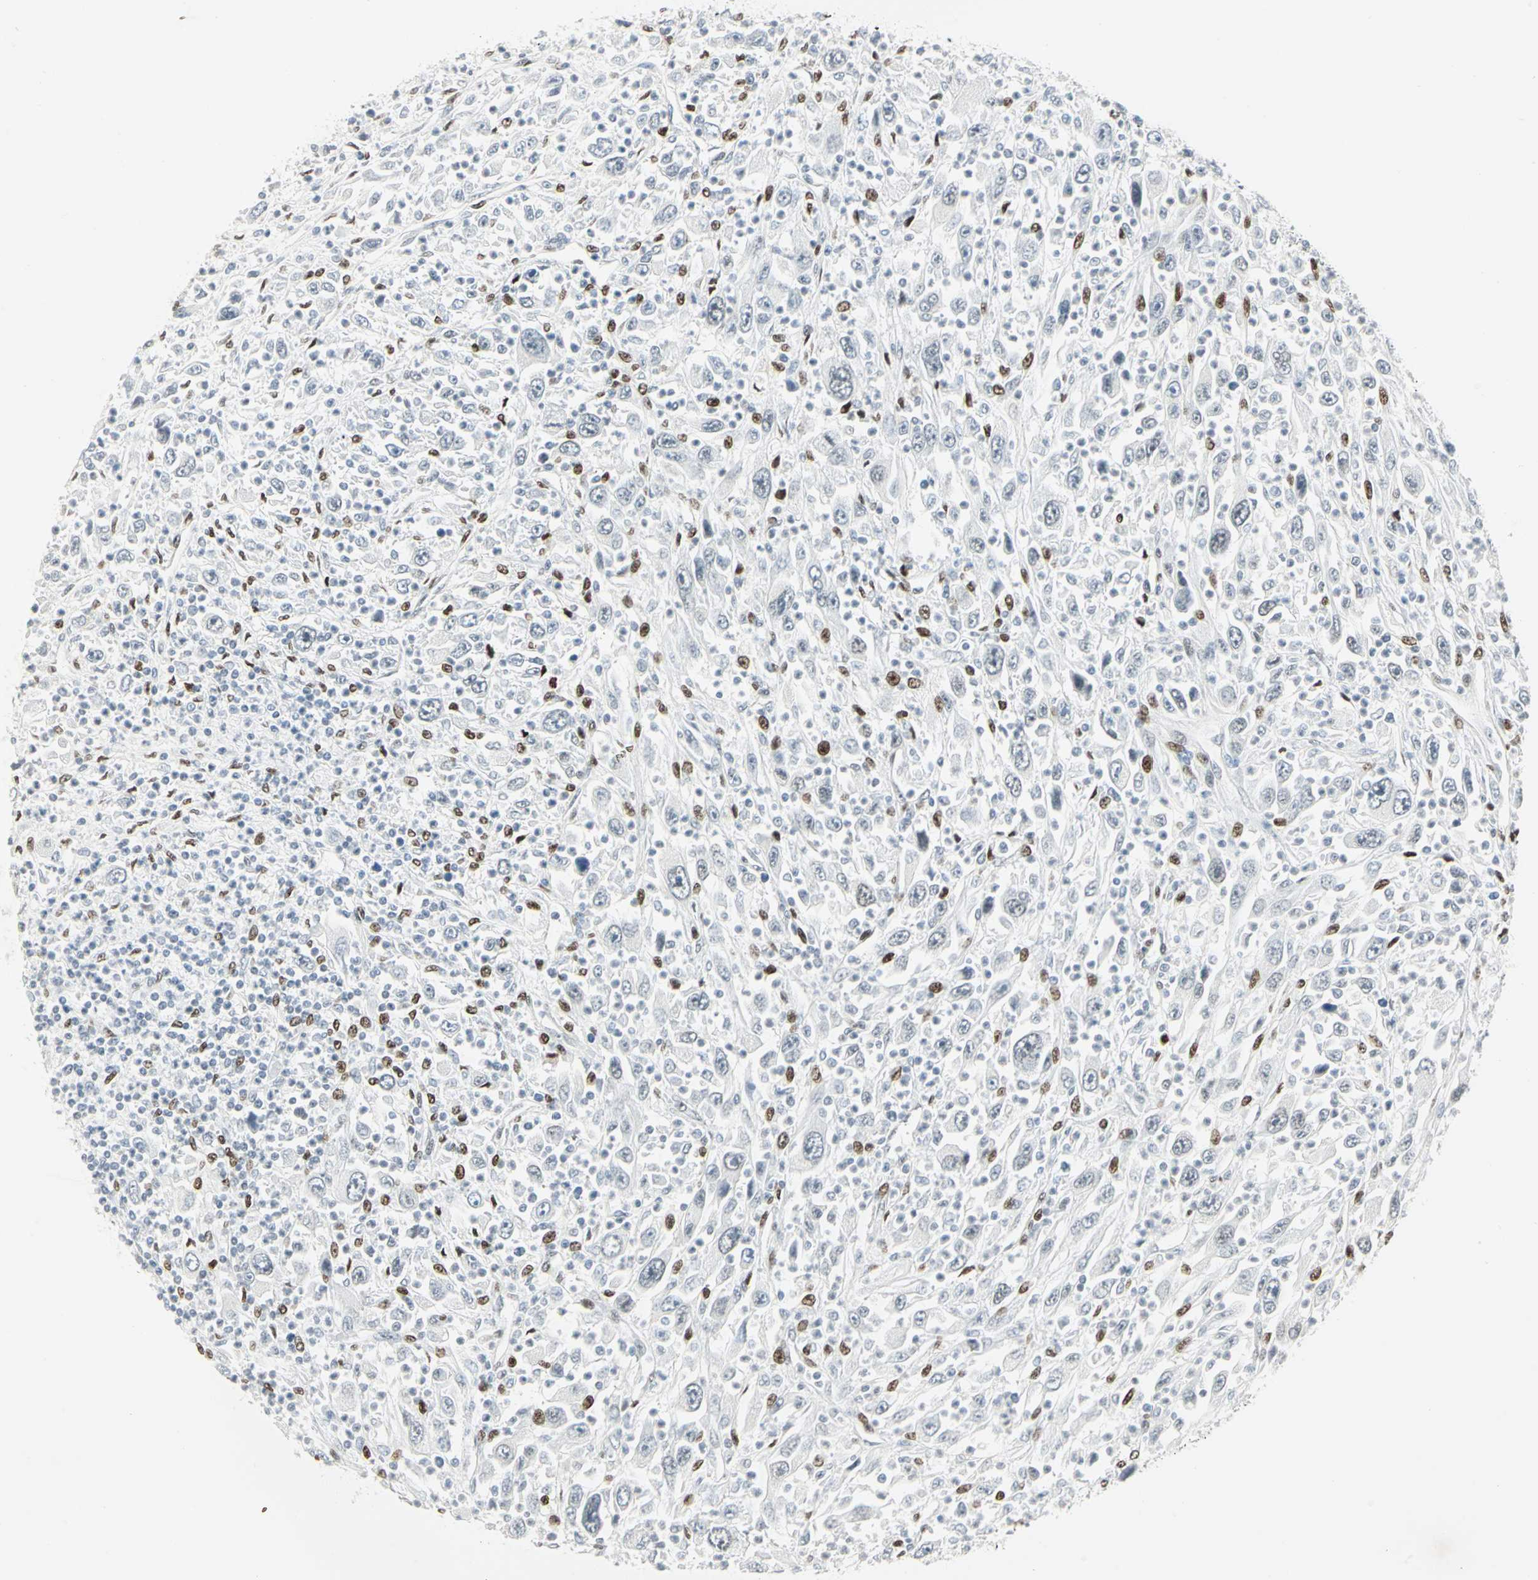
{"staining": {"intensity": "weak", "quantity": "<25%", "location": "nuclear"}, "tissue": "melanoma", "cell_type": "Tumor cells", "image_type": "cancer", "snomed": [{"axis": "morphology", "description": "Malignant melanoma, Metastatic site"}, {"axis": "topography", "description": "Skin"}], "caption": "High magnification brightfield microscopy of malignant melanoma (metastatic site) stained with DAB (3,3'-diaminobenzidine) (brown) and counterstained with hematoxylin (blue): tumor cells show no significant staining.", "gene": "MEIS2", "patient": {"sex": "female", "age": 56}}